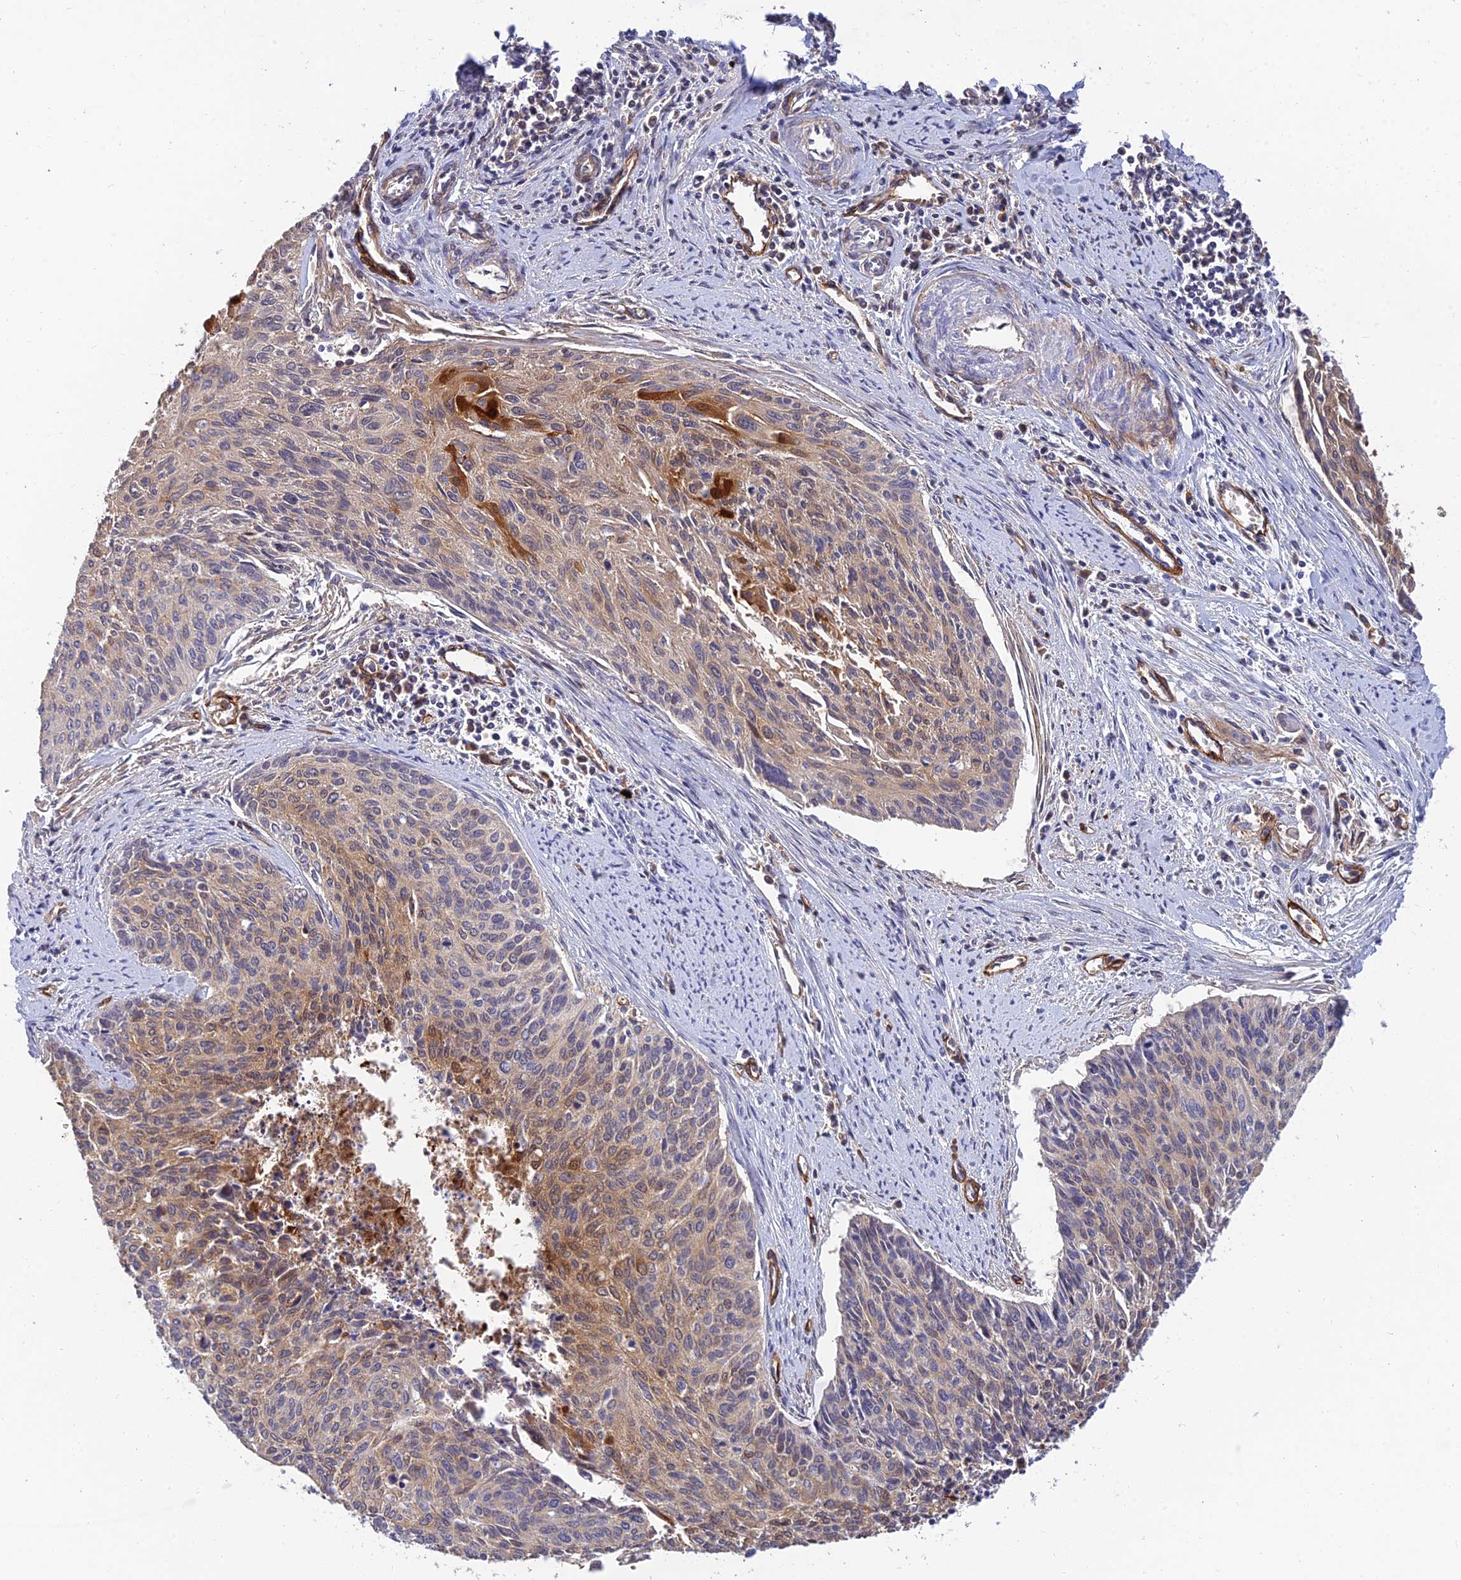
{"staining": {"intensity": "moderate", "quantity": "25%-75%", "location": "cytoplasmic/membranous"}, "tissue": "cervical cancer", "cell_type": "Tumor cells", "image_type": "cancer", "snomed": [{"axis": "morphology", "description": "Squamous cell carcinoma, NOS"}, {"axis": "topography", "description": "Cervix"}], "caption": "Cervical squamous cell carcinoma tissue displays moderate cytoplasmic/membranous expression in approximately 25%-75% of tumor cells", "gene": "MRPL35", "patient": {"sex": "female", "age": 55}}